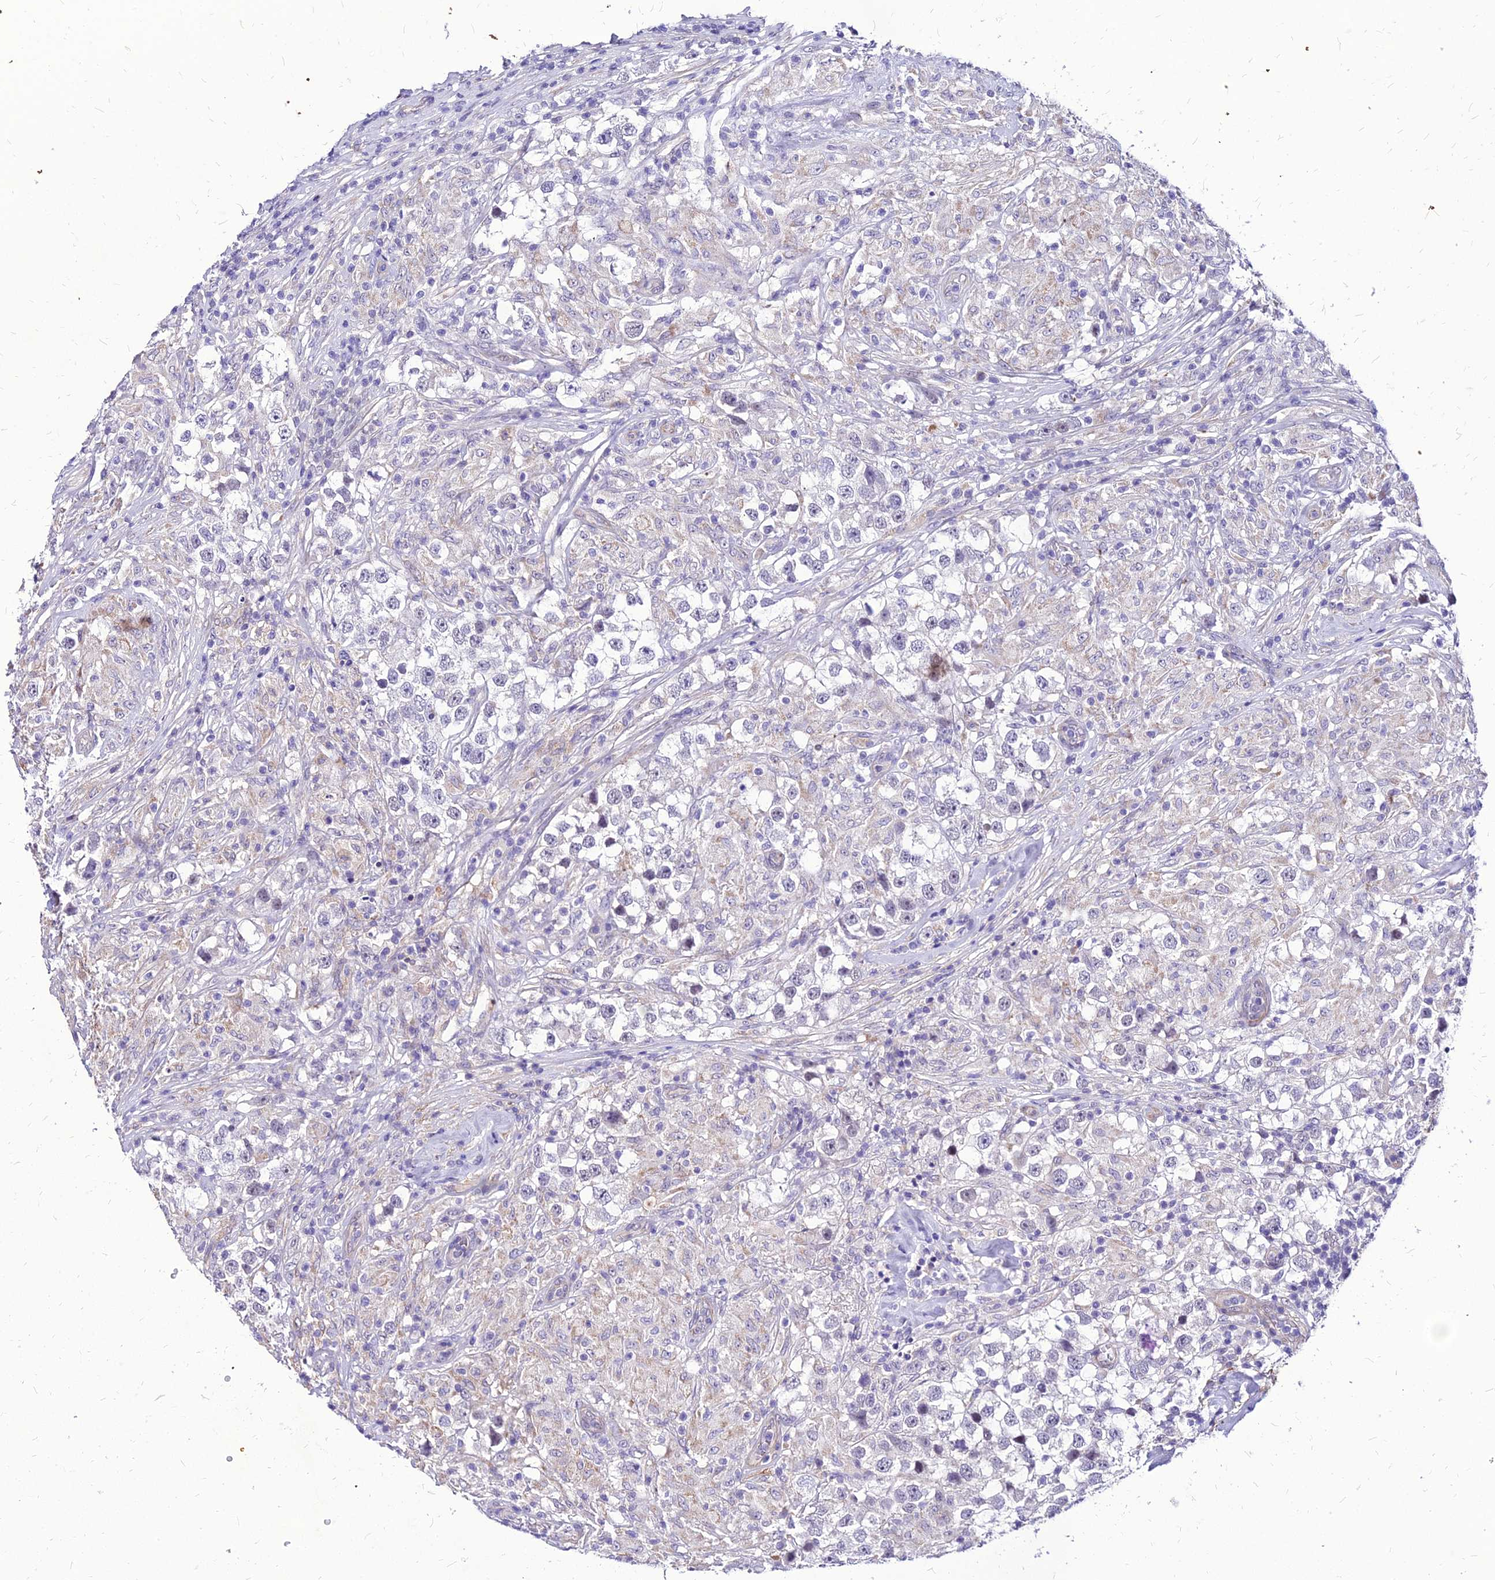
{"staining": {"intensity": "negative", "quantity": "none", "location": "none"}, "tissue": "testis cancer", "cell_type": "Tumor cells", "image_type": "cancer", "snomed": [{"axis": "morphology", "description": "Seminoma, NOS"}, {"axis": "topography", "description": "Testis"}], "caption": "This is an immunohistochemistry histopathology image of human testis cancer (seminoma). There is no staining in tumor cells.", "gene": "YEATS2", "patient": {"sex": "male", "age": 46}}